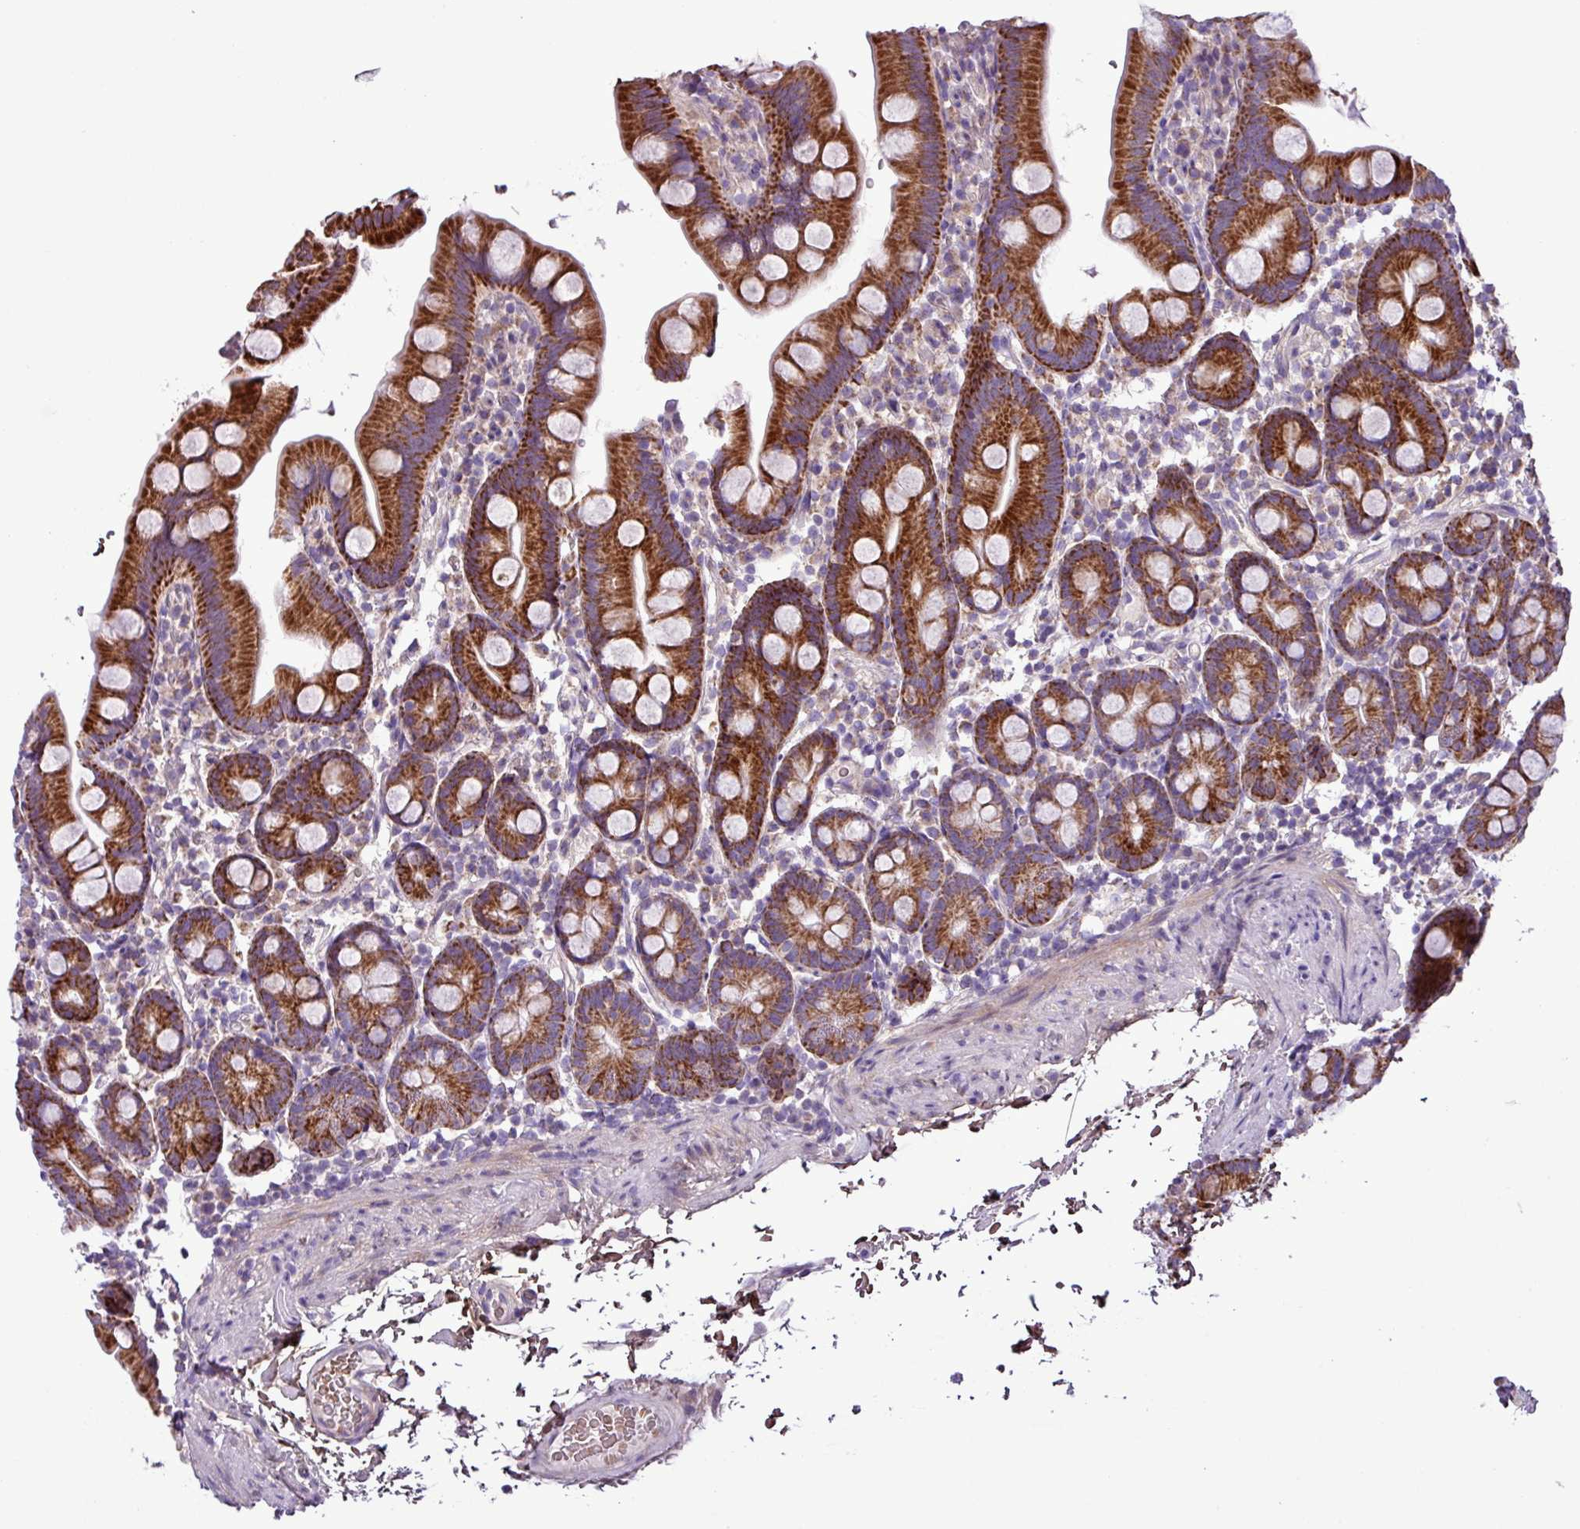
{"staining": {"intensity": "strong", "quantity": ">75%", "location": "cytoplasmic/membranous"}, "tissue": "small intestine", "cell_type": "Glandular cells", "image_type": "normal", "snomed": [{"axis": "morphology", "description": "Normal tissue, NOS"}, {"axis": "topography", "description": "Small intestine"}], "caption": "The immunohistochemical stain highlights strong cytoplasmic/membranous positivity in glandular cells of unremarkable small intestine.", "gene": "FAM183A", "patient": {"sex": "female", "age": 68}}